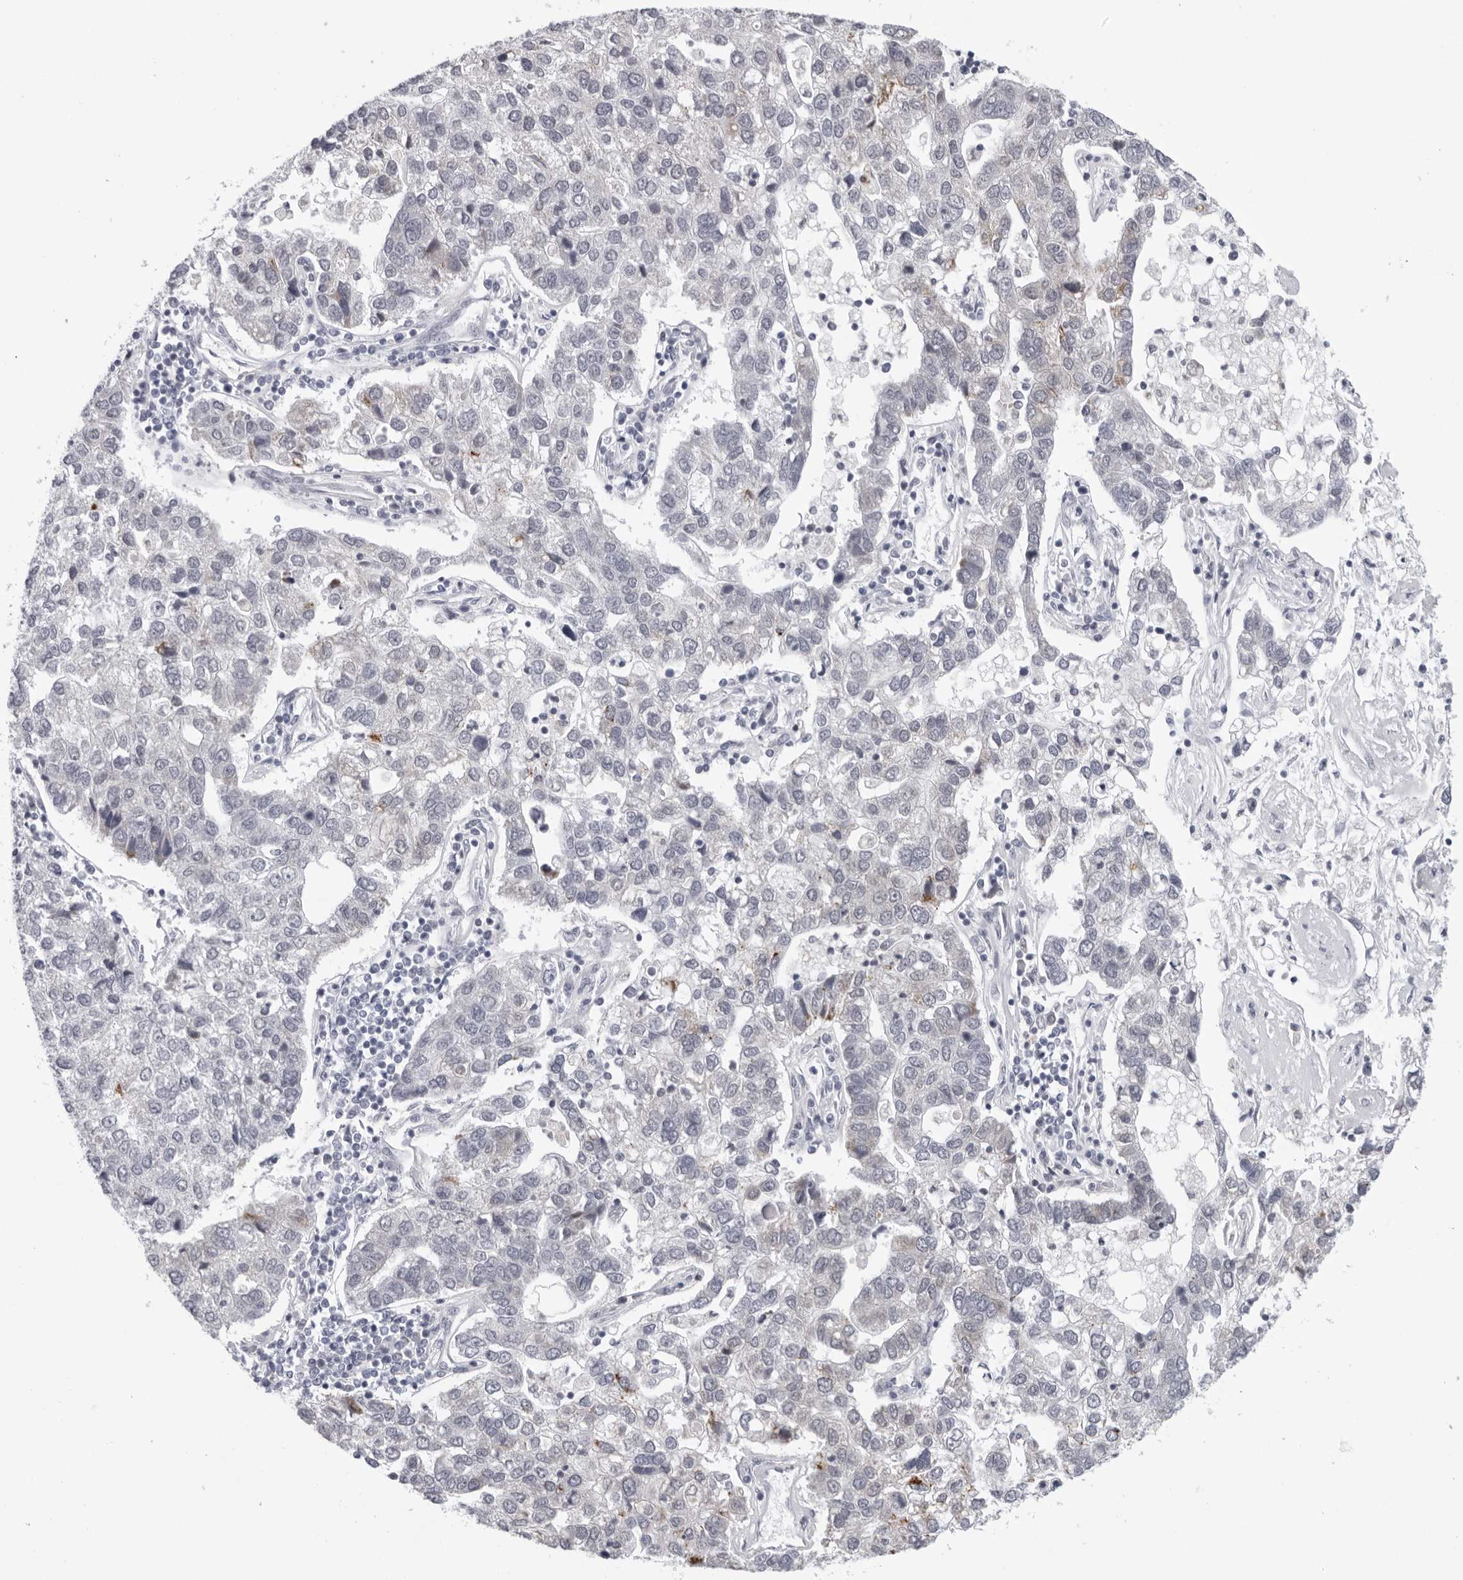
{"staining": {"intensity": "moderate", "quantity": "<25%", "location": "cytoplasmic/membranous"}, "tissue": "pancreatic cancer", "cell_type": "Tumor cells", "image_type": "cancer", "snomed": [{"axis": "morphology", "description": "Adenocarcinoma, NOS"}, {"axis": "topography", "description": "Pancreas"}], "caption": "An image of adenocarcinoma (pancreatic) stained for a protein reveals moderate cytoplasmic/membranous brown staining in tumor cells.", "gene": "CPT2", "patient": {"sex": "female", "age": 61}}